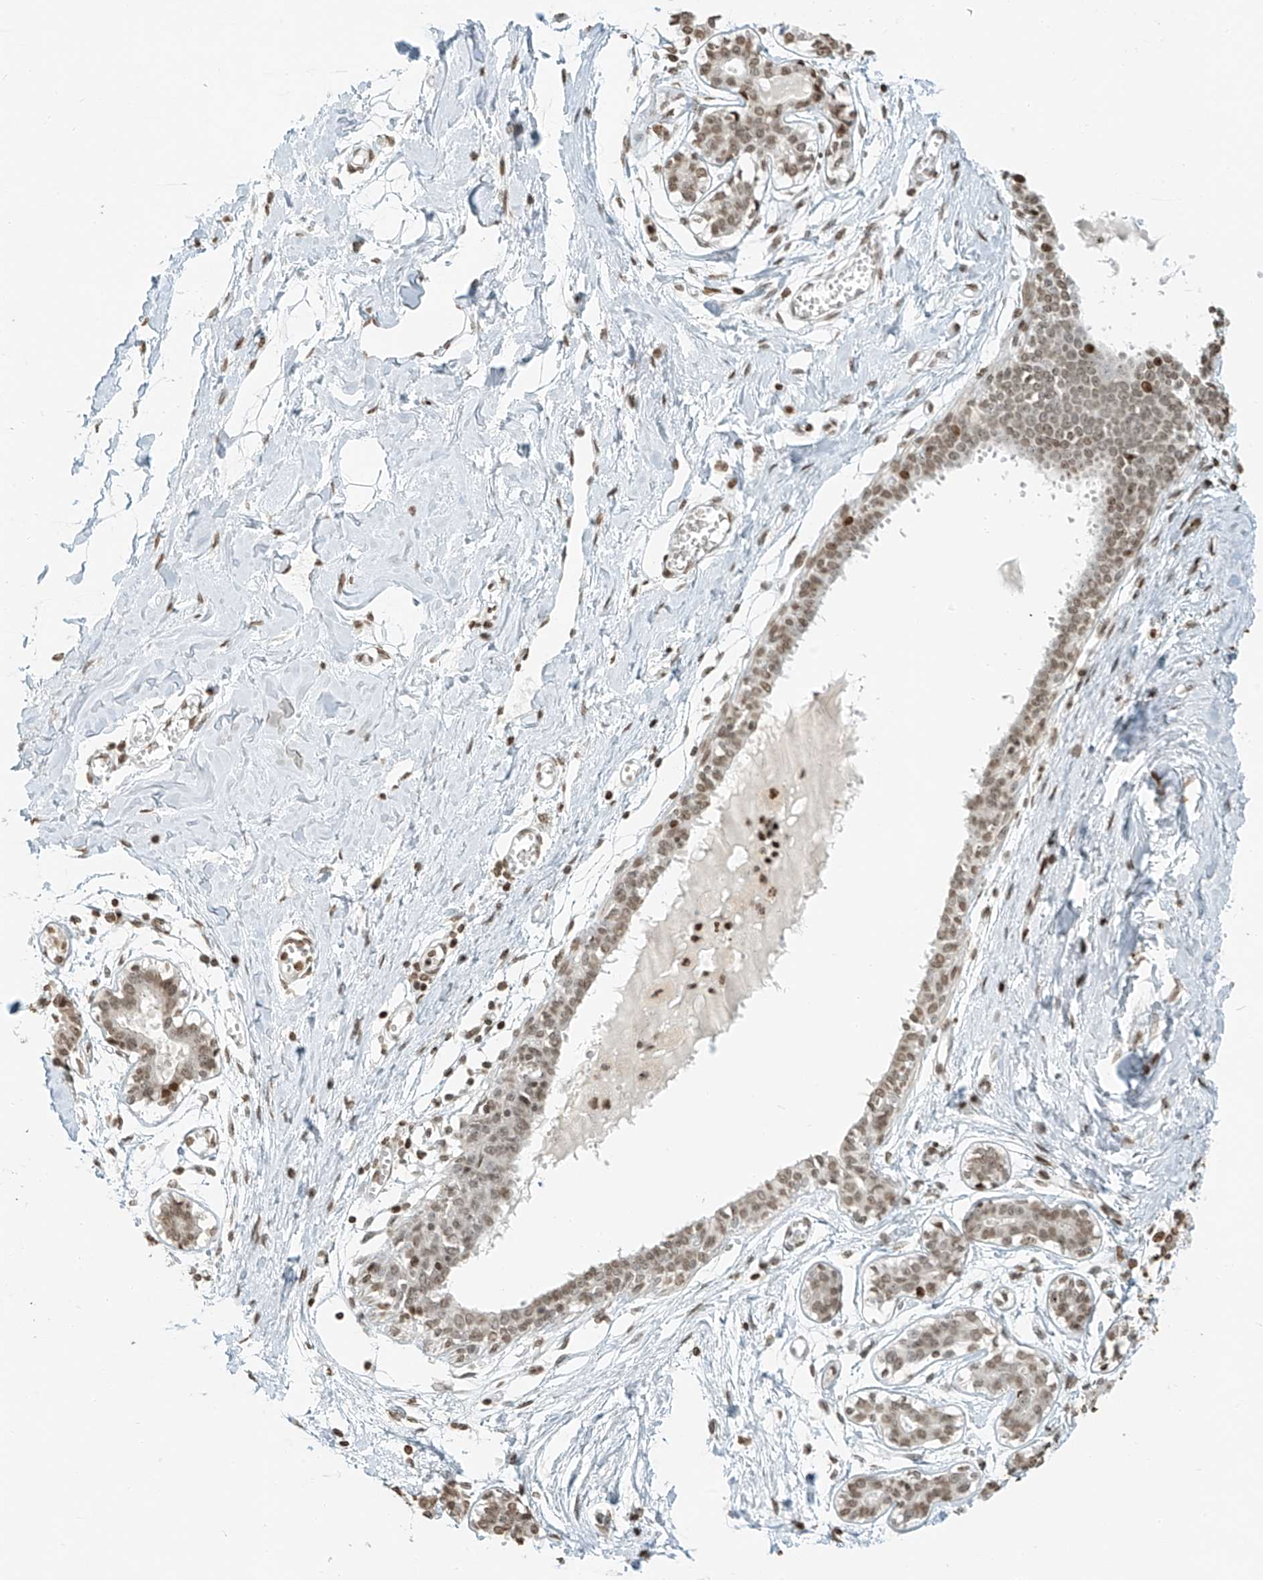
{"staining": {"intensity": "negative", "quantity": "none", "location": "none"}, "tissue": "breast", "cell_type": "Adipocytes", "image_type": "normal", "snomed": [{"axis": "morphology", "description": "Normal tissue, NOS"}, {"axis": "topography", "description": "Breast"}], "caption": "Immunohistochemistry (IHC) histopathology image of normal breast: breast stained with DAB (3,3'-diaminobenzidine) exhibits no significant protein positivity in adipocytes.", "gene": "C17orf58", "patient": {"sex": "female", "age": 27}}